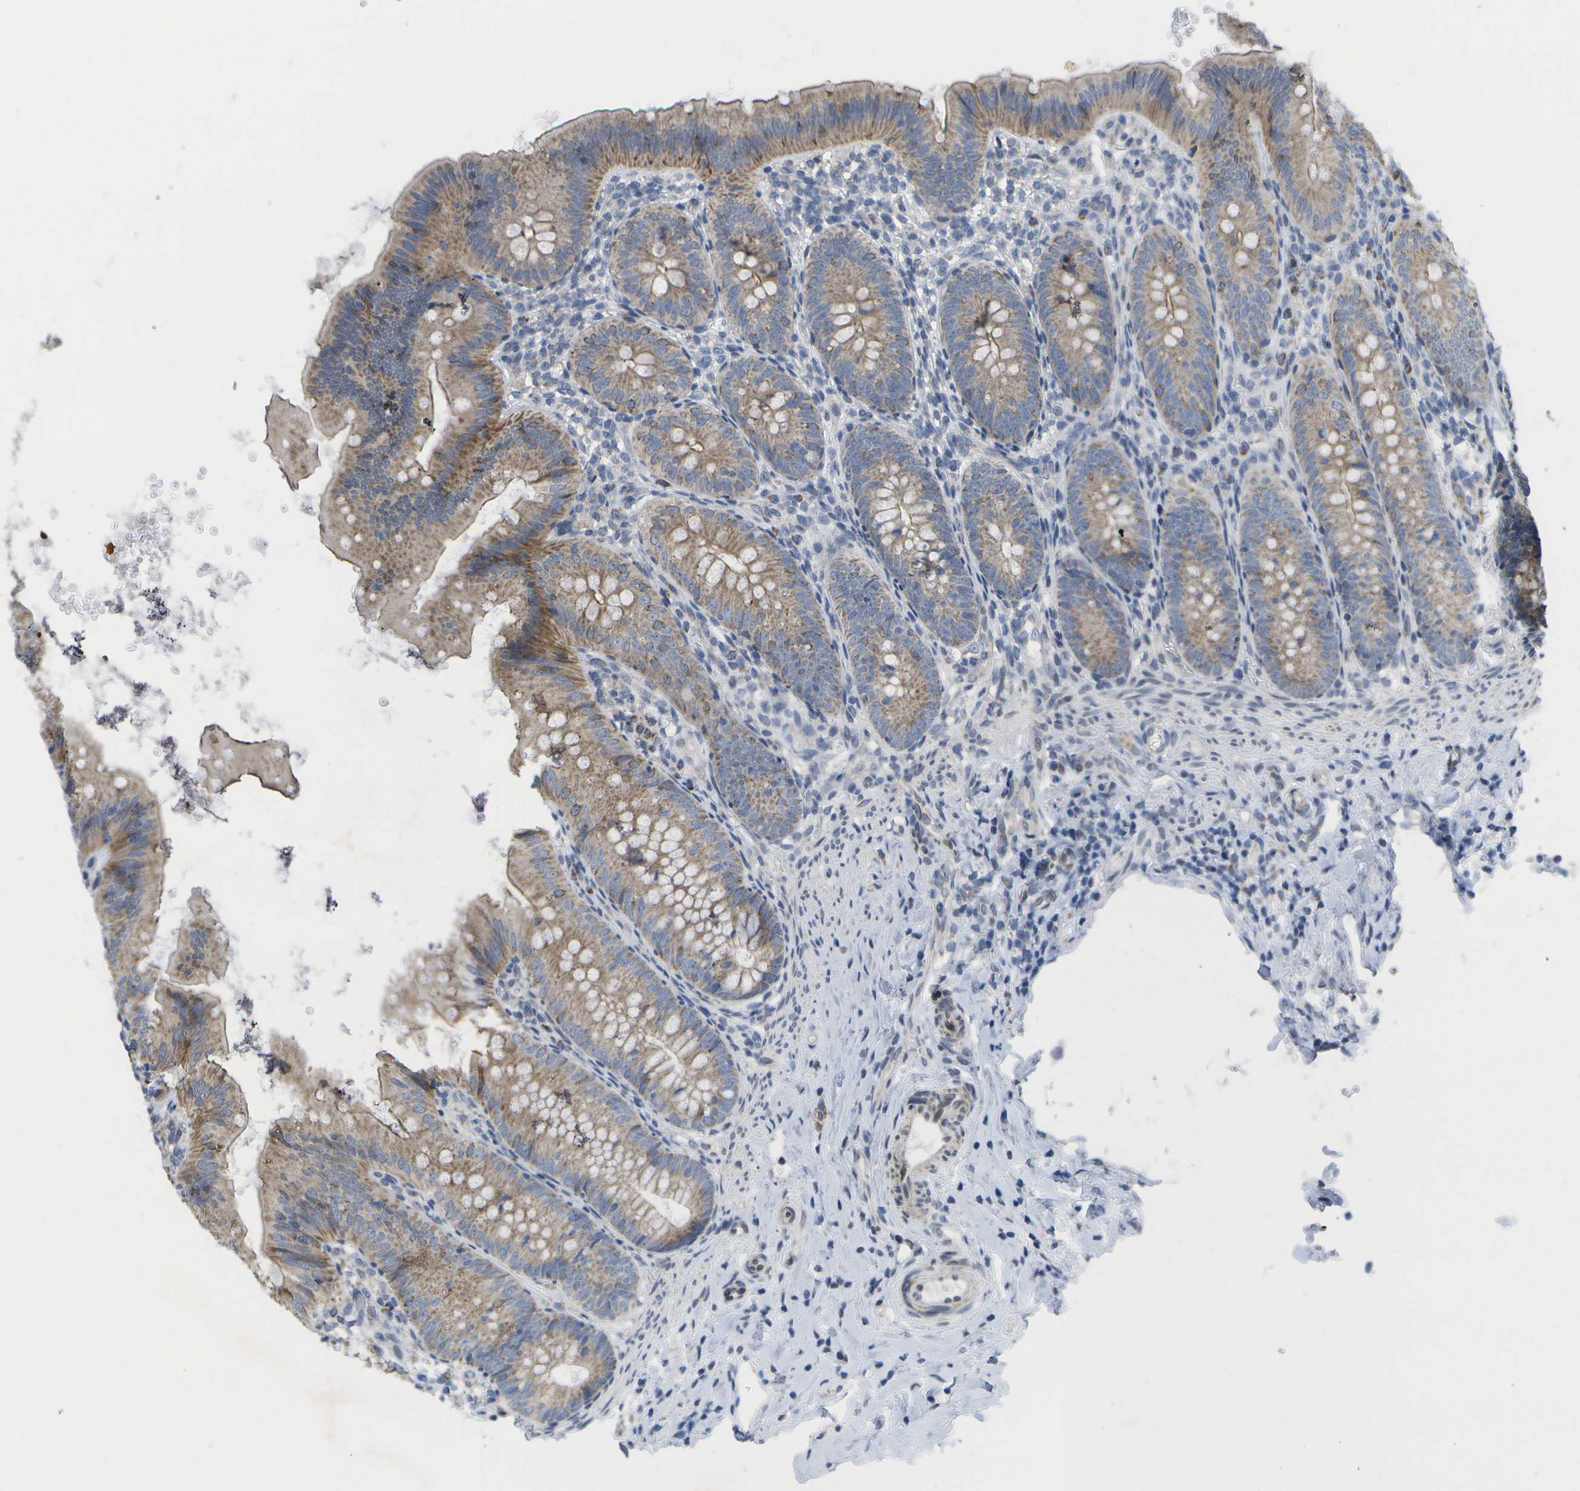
{"staining": {"intensity": "moderate", "quantity": ">75%", "location": "cytoplasmic/membranous"}, "tissue": "appendix", "cell_type": "Glandular cells", "image_type": "normal", "snomed": [{"axis": "morphology", "description": "Normal tissue, NOS"}, {"axis": "topography", "description": "Appendix"}], "caption": "This image shows IHC staining of unremarkable appendix, with medium moderate cytoplasmic/membranous staining in about >75% of glandular cells.", "gene": "TMEM223", "patient": {"sex": "male", "age": 1}}